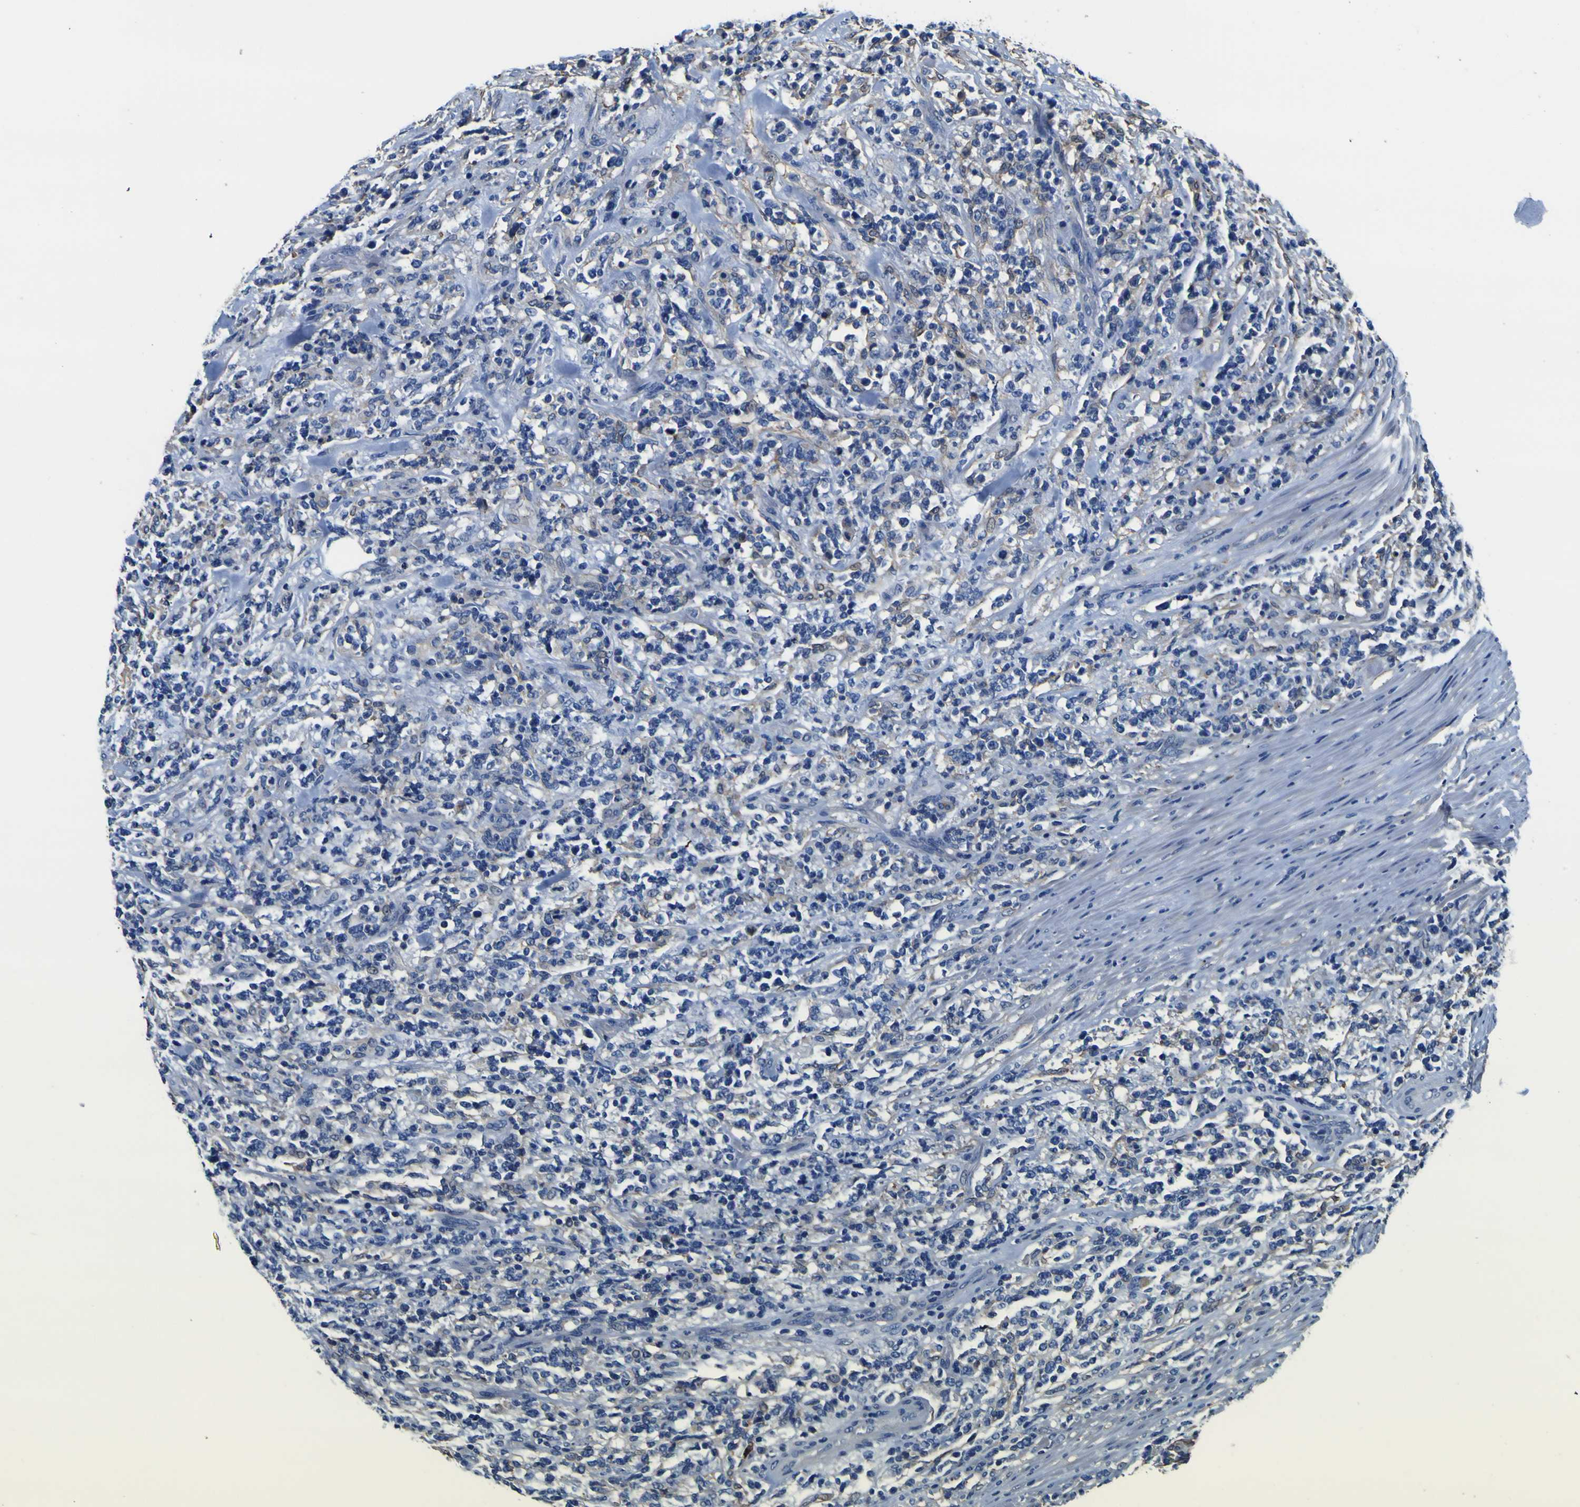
{"staining": {"intensity": "negative", "quantity": "none", "location": "none"}, "tissue": "lymphoma", "cell_type": "Tumor cells", "image_type": "cancer", "snomed": [{"axis": "morphology", "description": "Malignant lymphoma, non-Hodgkin's type, High grade"}, {"axis": "topography", "description": "Soft tissue"}], "caption": "An immunohistochemistry histopathology image of malignant lymphoma, non-Hodgkin's type (high-grade) is shown. There is no staining in tumor cells of malignant lymphoma, non-Hodgkin's type (high-grade).", "gene": "PXDN", "patient": {"sex": "male", "age": 18}}